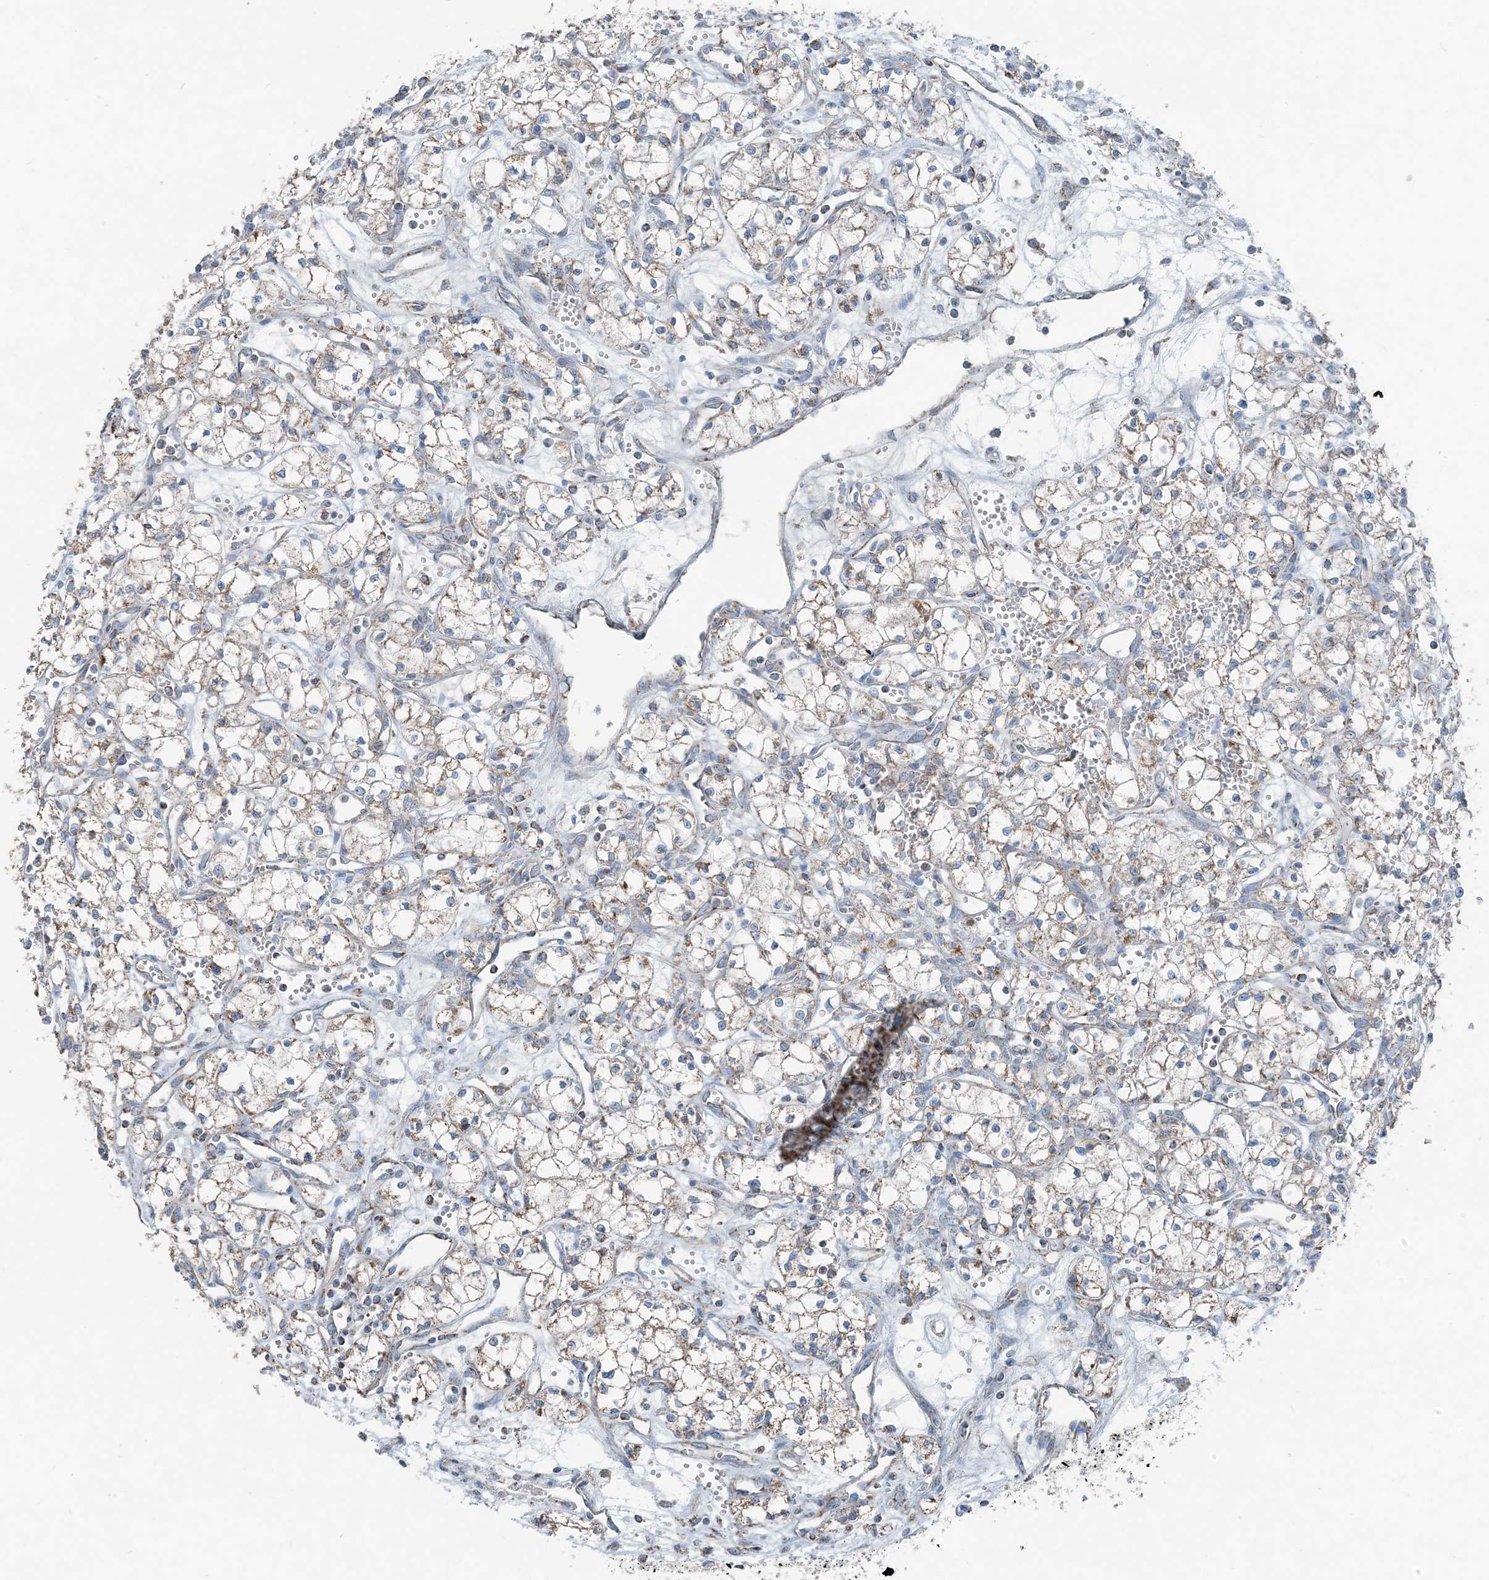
{"staining": {"intensity": "weak", "quantity": "25%-75%", "location": "cytoplasmic/membranous"}, "tissue": "renal cancer", "cell_type": "Tumor cells", "image_type": "cancer", "snomed": [{"axis": "morphology", "description": "Adenocarcinoma, NOS"}, {"axis": "topography", "description": "Kidney"}], "caption": "Immunohistochemical staining of human renal adenocarcinoma reveals weak cytoplasmic/membranous protein expression in about 25%-75% of tumor cells.", "gene": "SUCLG1", "patient": {"sex": "male", "age": 59}}